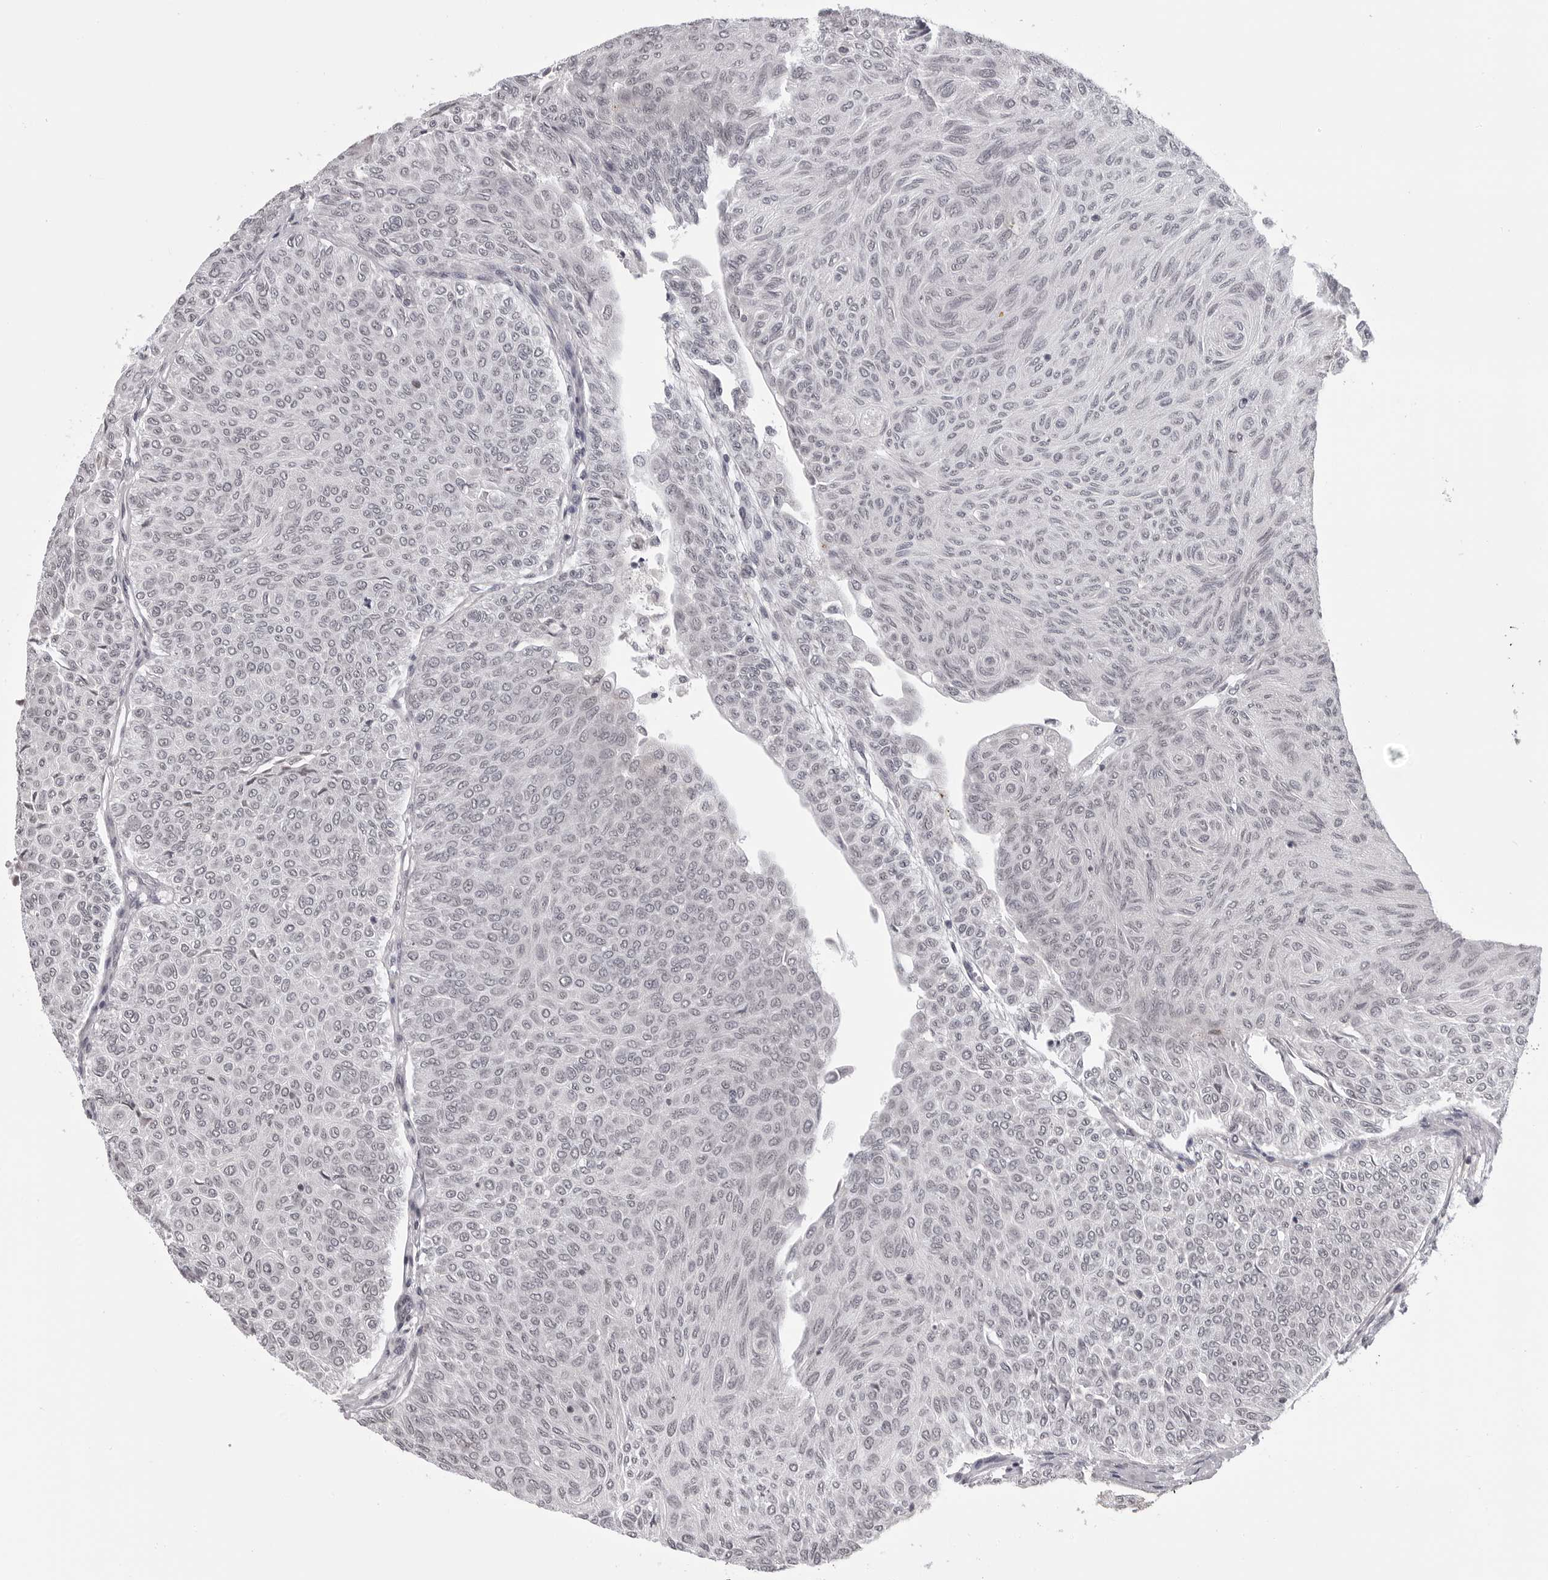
{"staining": {"intensity": "moderate", "quantity": "<25%", "location": "nuclear"}, "tissue": "urothelial cancer", "cell_type": "Tumor cells", "image_type": "cancer", "snomed": [{"axis": "morphology", "description": "Urothelial carcinoma, Low grade"}, {"axis": "topography", "description": "Urinary bladder"}], "caption": "A photomicrograph showing moderate nuclear staining in approximately <25% of tumor cells in urothelial cancer, as visualized by brown immunohistochemical staining.", "gene": "PHF3", "patient": {"sex": "male", "age": 78}}